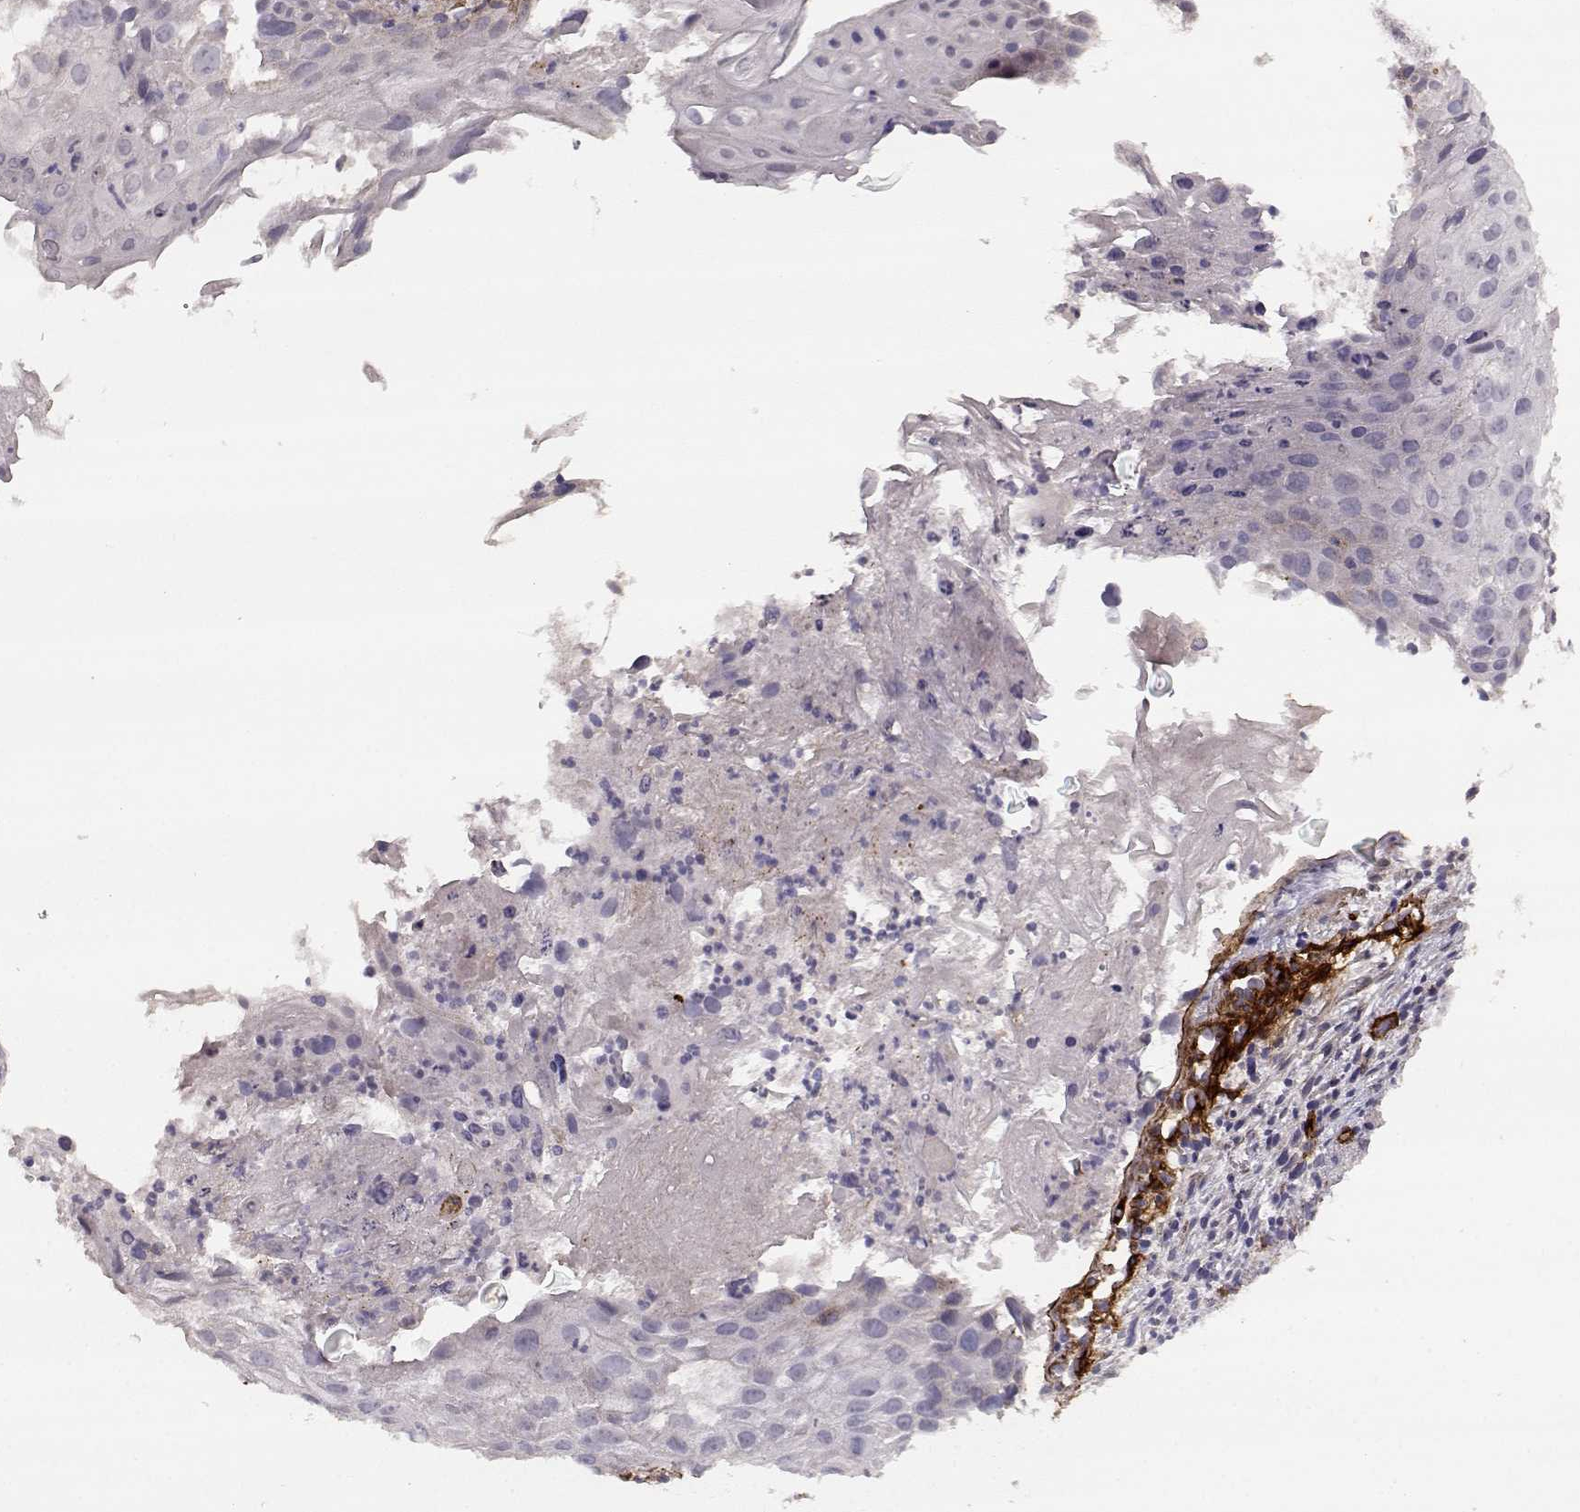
{"staining": {"intensity": "negative", "quantity": "none", "location": "none"}, "tissue": "cervical cancer", "cell_type": "Tumor cells", "image_type": "cancer", "snomed": [{"axis": "morphology", "description": "Squamous cell carcinoma, NOS"}, {"axis": "topography", "description": "Cervix"}], "caption": "Immunohistochemistry (IHC) micrograph of cervical cancer (squamous cell carcinoma) stained for a protein (brown), which reveals no positivity in tumor cells. (DAB (3,3'-diaminobenzidine) immunohistochemistry with hematoxylin counter stain).", "gene": "LAMC1", "patient": {"sex": "female", "age": 53}}